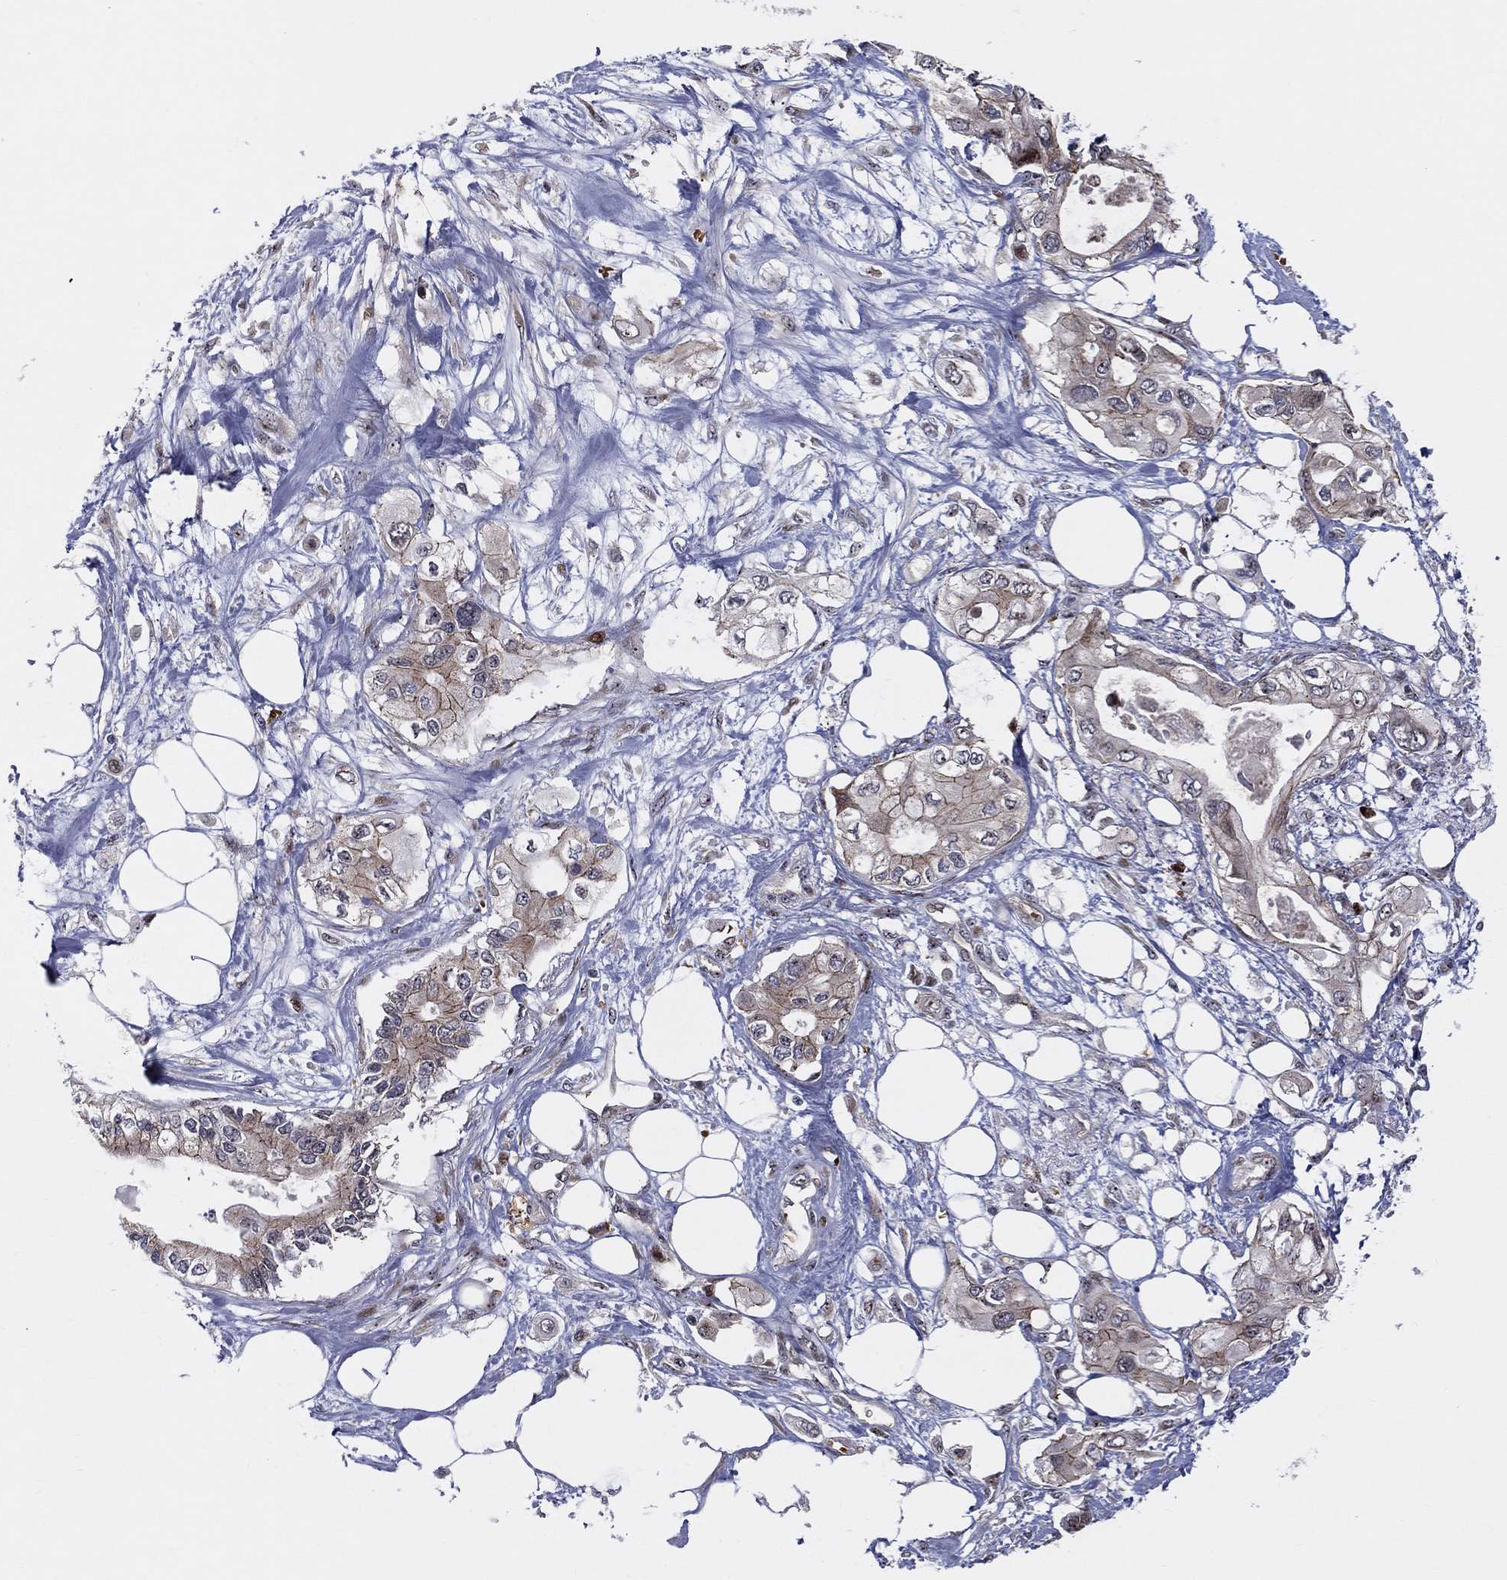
{"staining": {"intensity": "weak", "quantity": "25%-75%", "location": "cytoplasmic/membranous"}, "tissue": "pancreatic cancer", "cell_type": "Tumor cells", "image_type": "cancer", "snomed": [{"axis": "morphology", "description": "Adenocarcinoma, NOS"}, {"axis": "topography", "description": "Pancreas"}], "caption": "Immunohistochemical staining of human pancreatic cancer (adenocarcinoma) shows weak cytoplasmic/membranous protein positivity in about 25%-75% of tumor cells.", "gene": "VHL", "patient": {"sex": "female", "age": 63}}